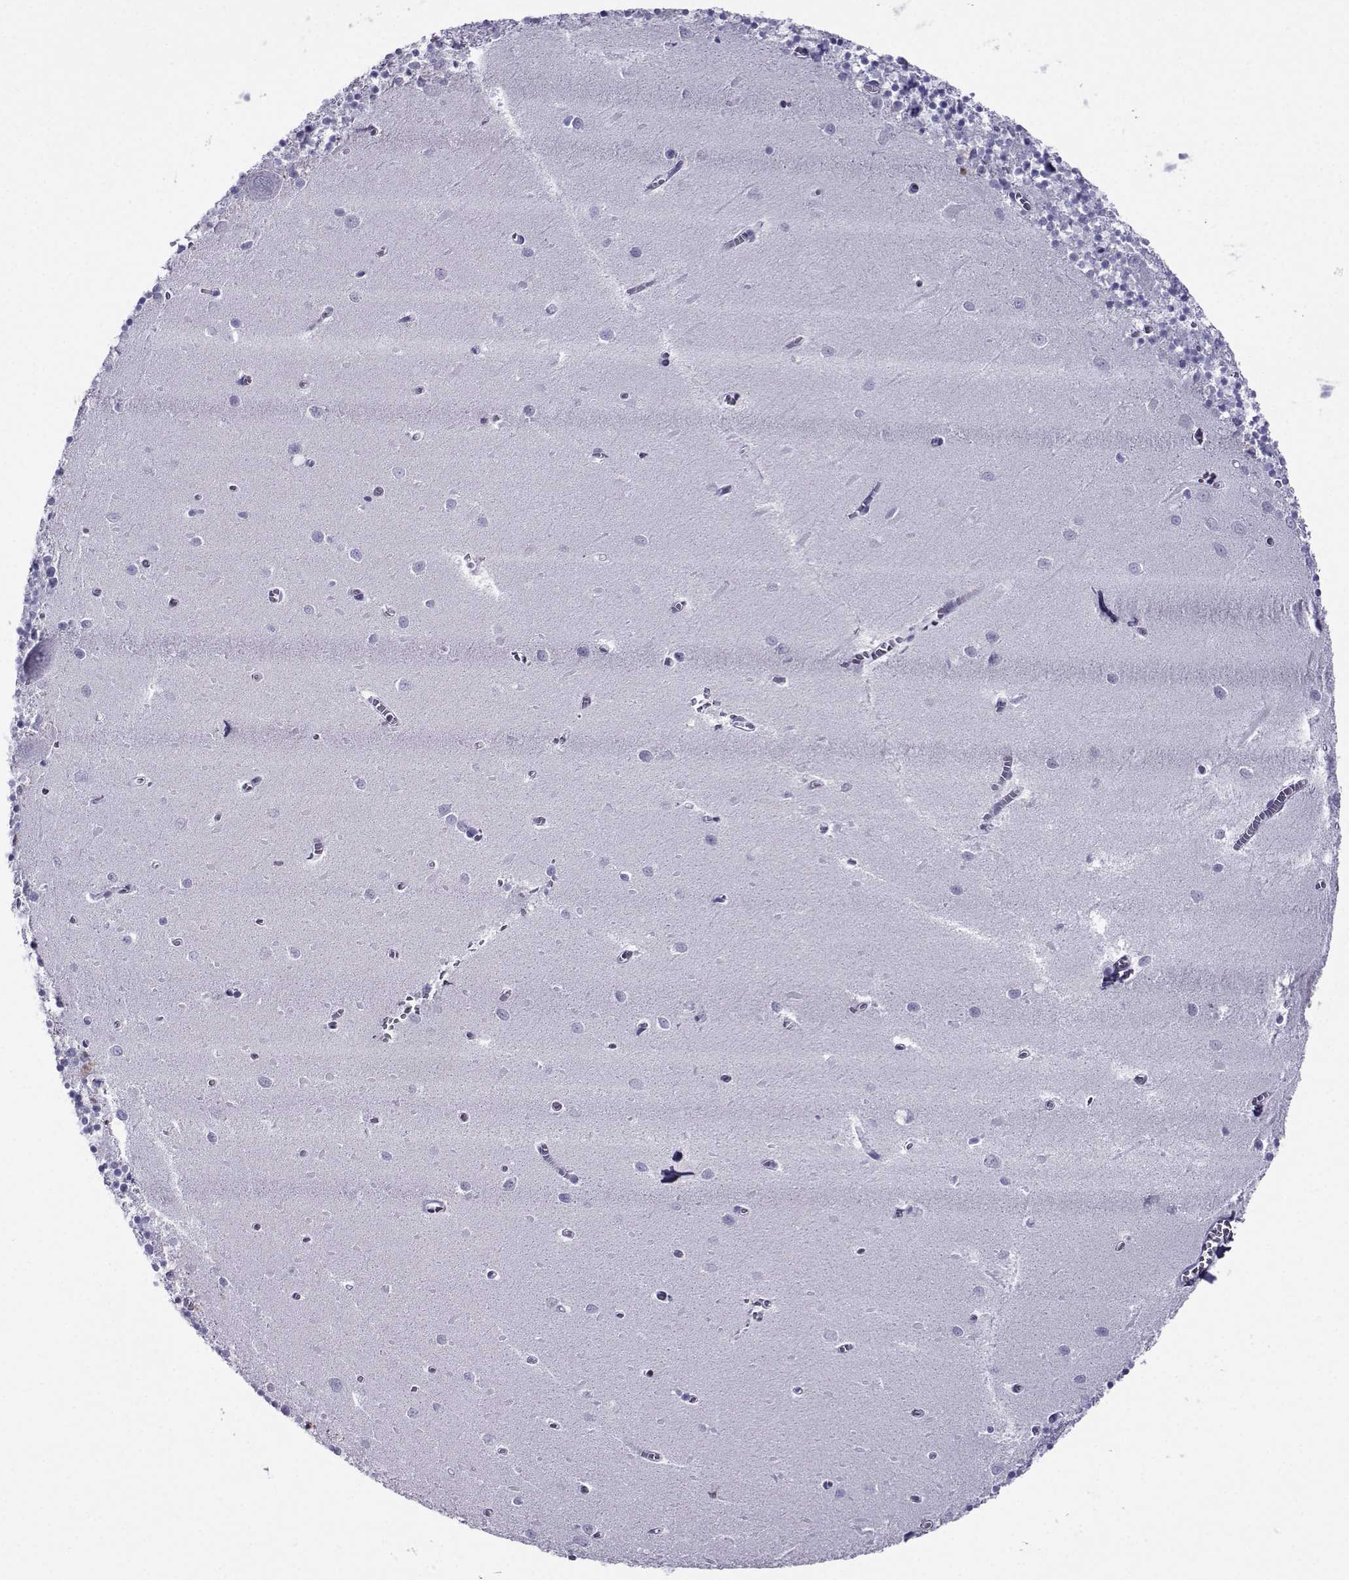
{"staining": {"intensity": "negative", "quantity": "none", "location": "none"}, "tissue": "cerebellum", "cell_type": "Cells in granular layer", "image_type": "normal", "snomed": [{"axis": "morphology", "description": "Normal tissue, NOS"}, {"axis": "topography", "description": "Cerebellum"}], "caption": "Photomicrograph shows no significant protein staining in cells in granular layer of normal cerebellum.", "gene": "CRYBB1", "patient": {"sex": "female", "age": 64}}